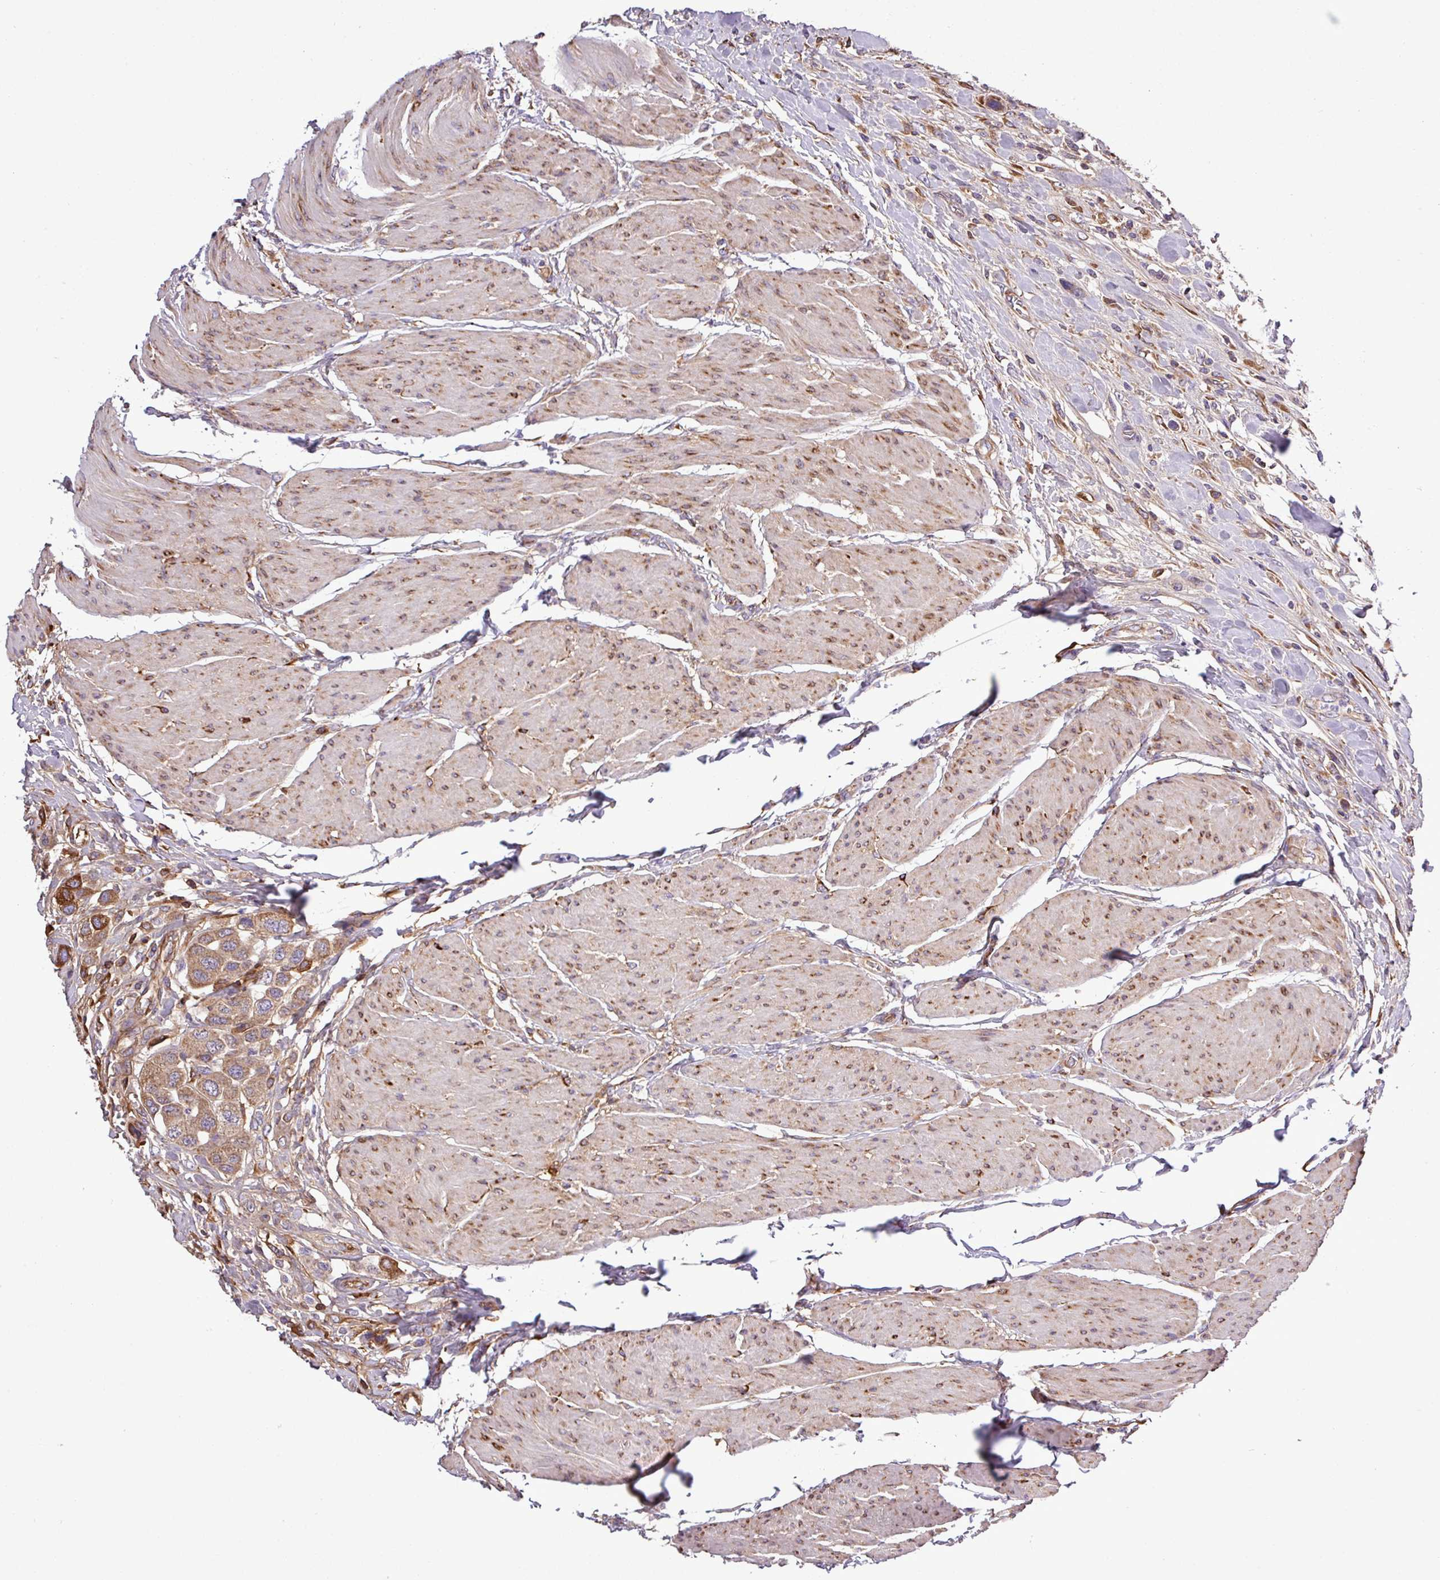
{"staining": {"intensity": "moderate", "quantity": ">75%", "location": "cytoplasmic/membranous"}, "tissue": "urothelial cancer", "cell_type": "Tumor cells", "image_type": "cancer", "snomed": [{"axis": "morphology", "description": "Urothelial carcinoma, High grade"}, {"axis": "topography", "description": "Urinary bladder"}], "caption": "Human urothelial cancer stained for a protein (brown) shows moderate cytoplasmic/membranous positive staining in about >75% of tumor cells.", "gene": "CWH43", "patient": {"sex": "male", "age": 50}}